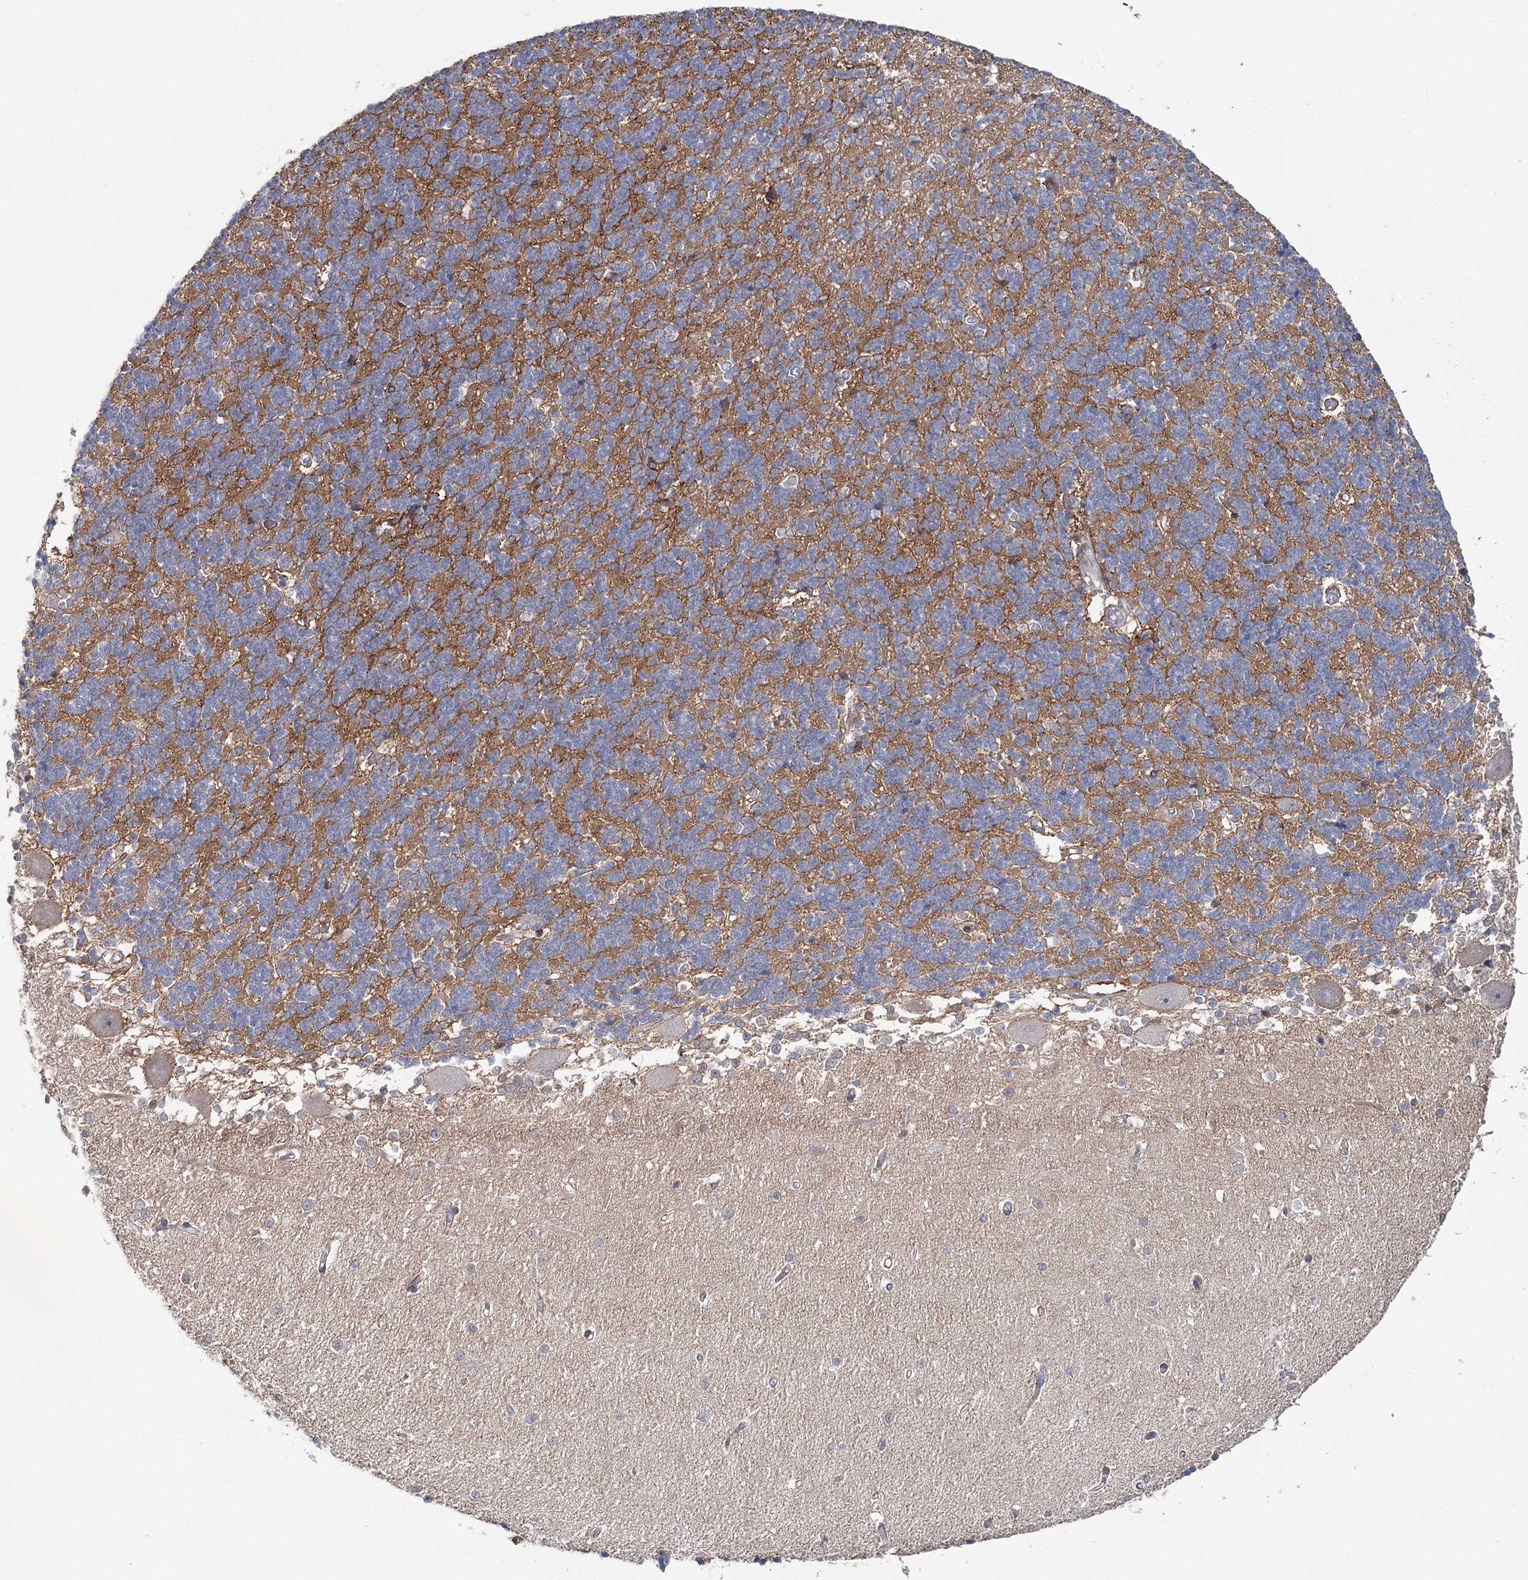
{"staining": {"intensity": "moderate", "quantity": "<25%", "location": "cytoplasmic/membranous"}, "tissue": "cerebellum", "cell_type": "Cells in granular layer", "image_type": "normal", "snomed": [{"axis": "morphology", "description": "Normal tissue, NOS"}, {"axis": "topography", "description": "Cerebellum"}], "caption": "An immunohistochemistry photomicrograph of benign tissue is shown. Protein staining in brown shows moderate cytoplasmic/membranous positivity in cerebellum within cells in granular layer.", "gene": "MAP3K13", "patient": {"sex": "male", "age": 37}}